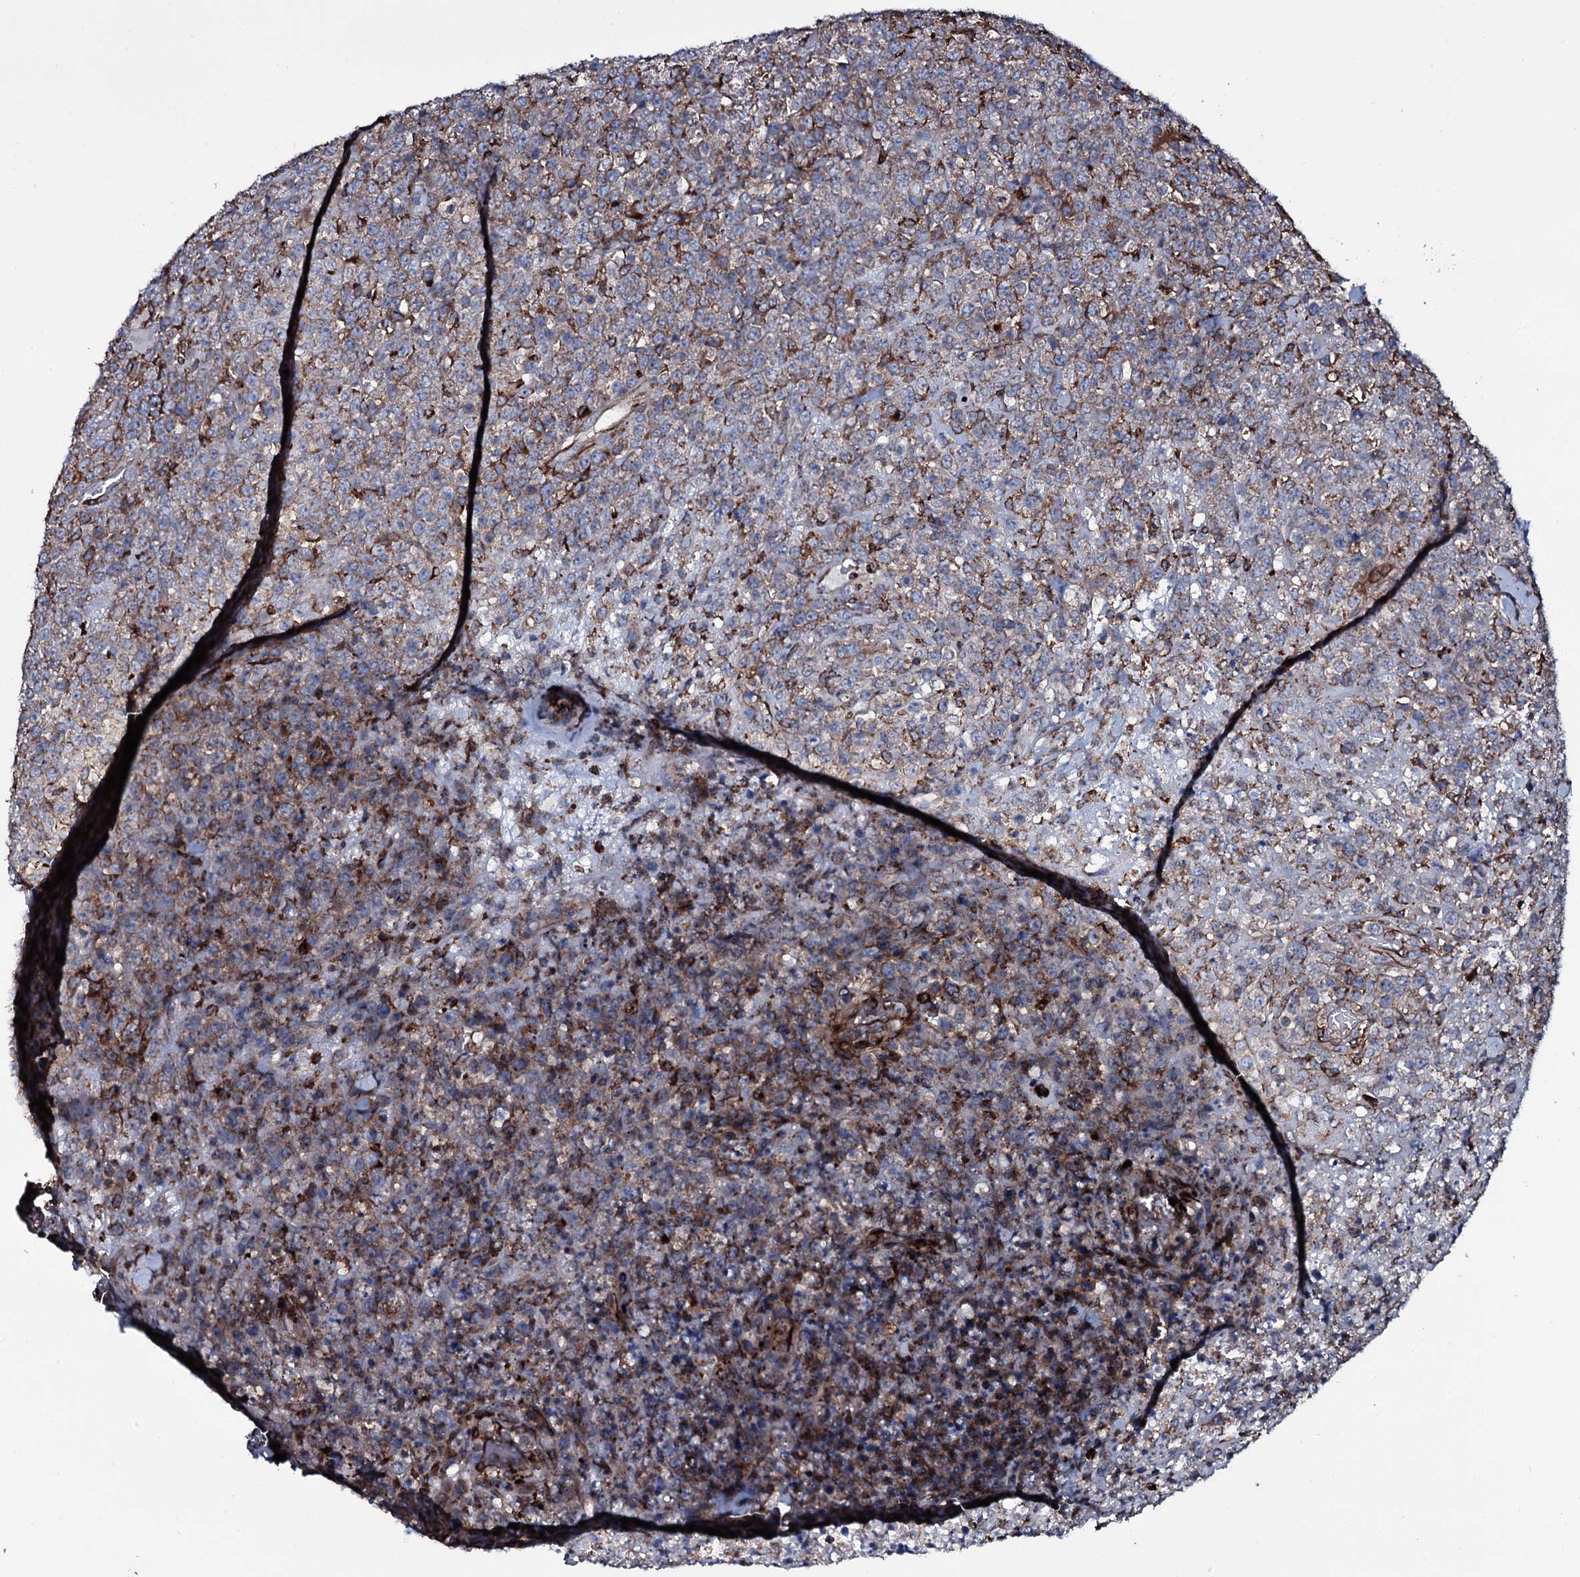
{"staining": {"intensity": "moderate", "quantity": "25%-75%", "location": "cytoplasmic/membranous"}, "tissue": "lymphoma", "cell_type": "Tumor cells", "image_type": "cancer", "snomed": [{"axis": "morphology", "description": "Malignant lymphoma, non-Hodgkin's type, High grade"}, {"axis": "topography", "description": "Colon"}], "caption": "Lymphoma stained with a brown dye shows moderate cytoplasmic/membranous positive expression in approximately 25%-75% of tumor cells.", "gene": "VAMP8", "patient": {"sex": "female", "age": 53}}